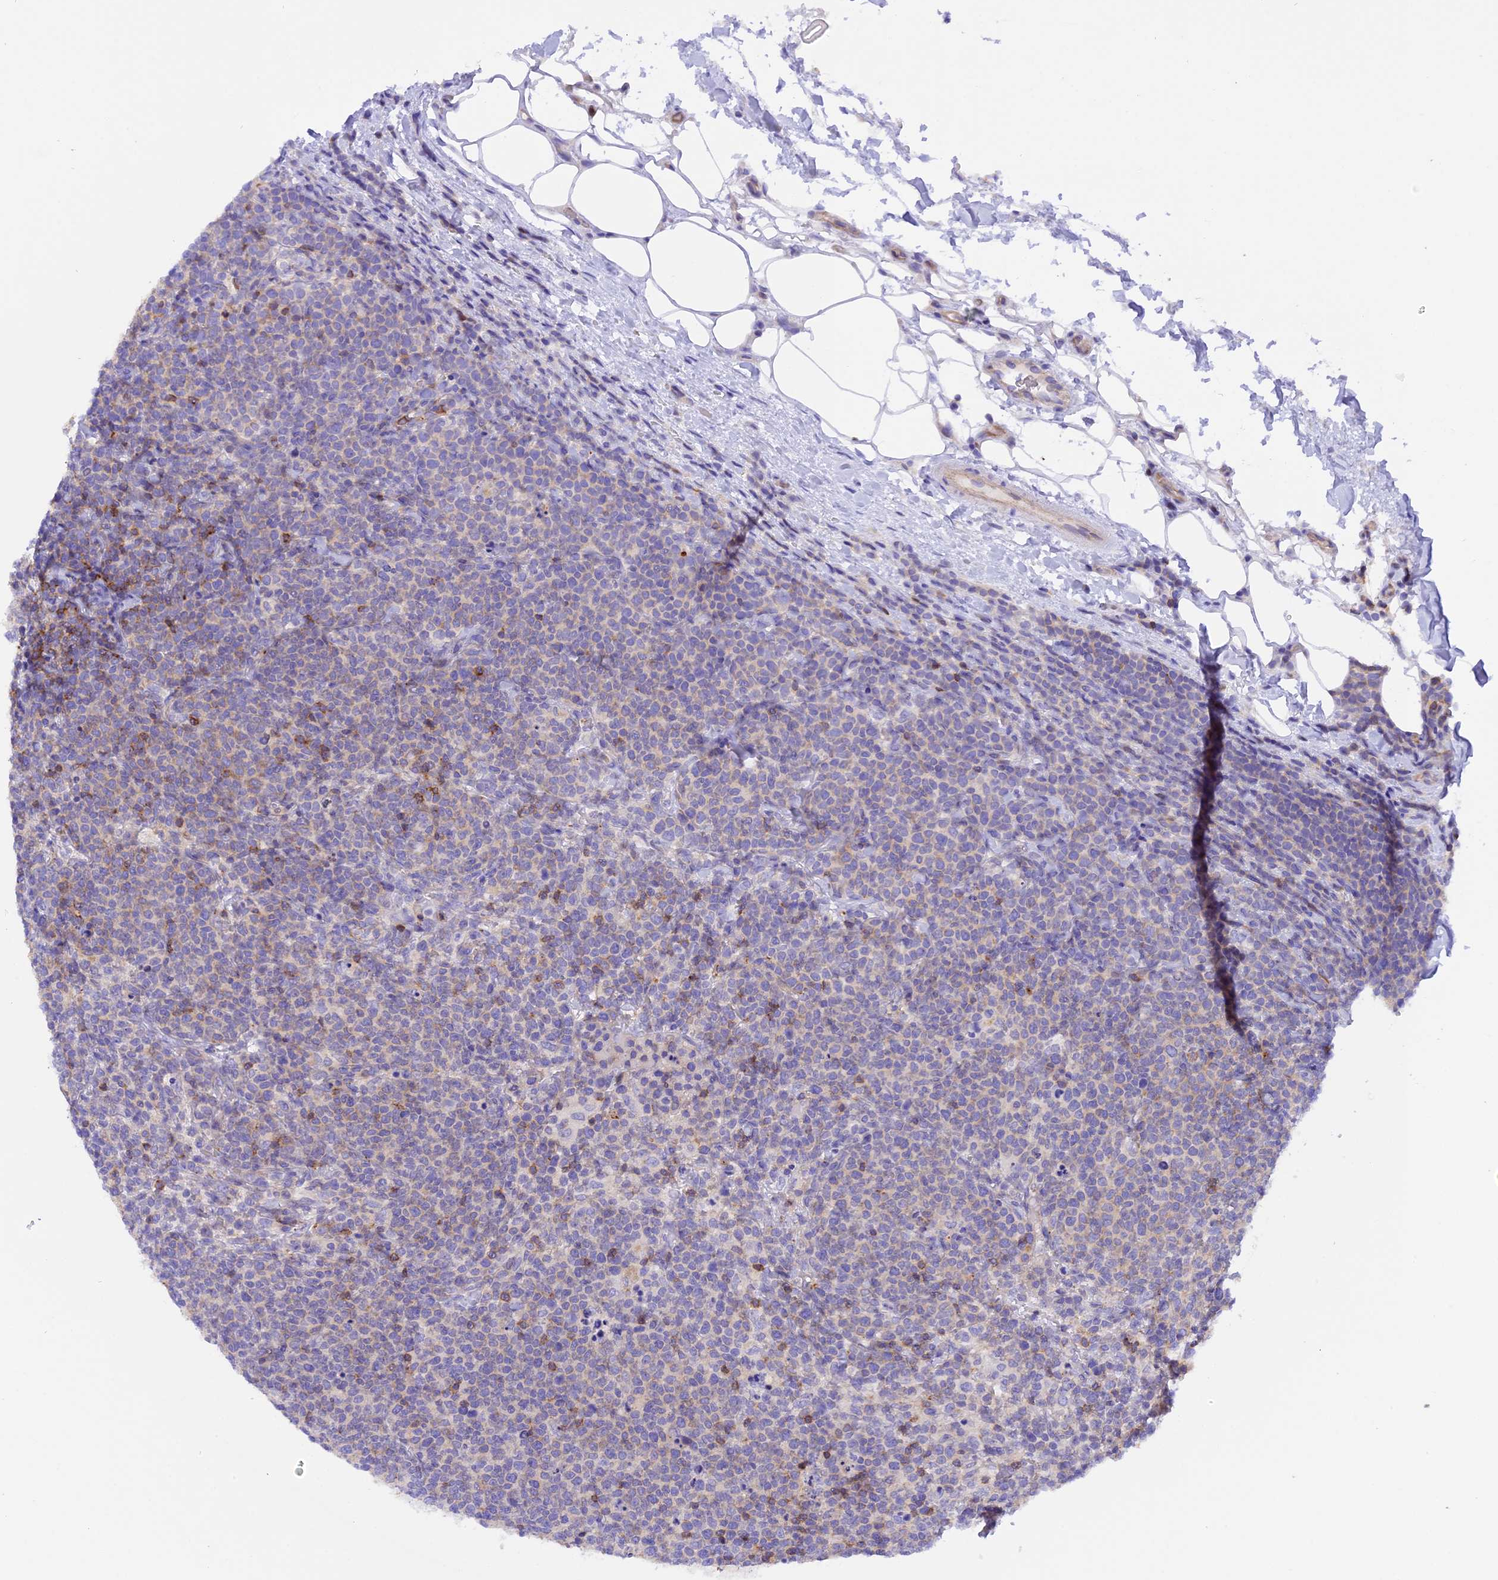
{"staining": {"intensity": "negative", "quantity": "none", "location": "none"}, "tissue": "lymphoma", "cell_type": "Tumor cells", "image_type": "cancer", "snomed": [{"axis": "morphology", "description": "Malignant lymphoma, non-Hodgkin's type, High grade"}, {"axis": "topography", "description": "Lymph node"}], "caption": "Immunohistochemistry photomicrograph of lymphoma stained for a protein (brown), which displays no expression in tumor cells.", "gene": "FAM193A", "patient": {"sex": "male", "age": 61}}